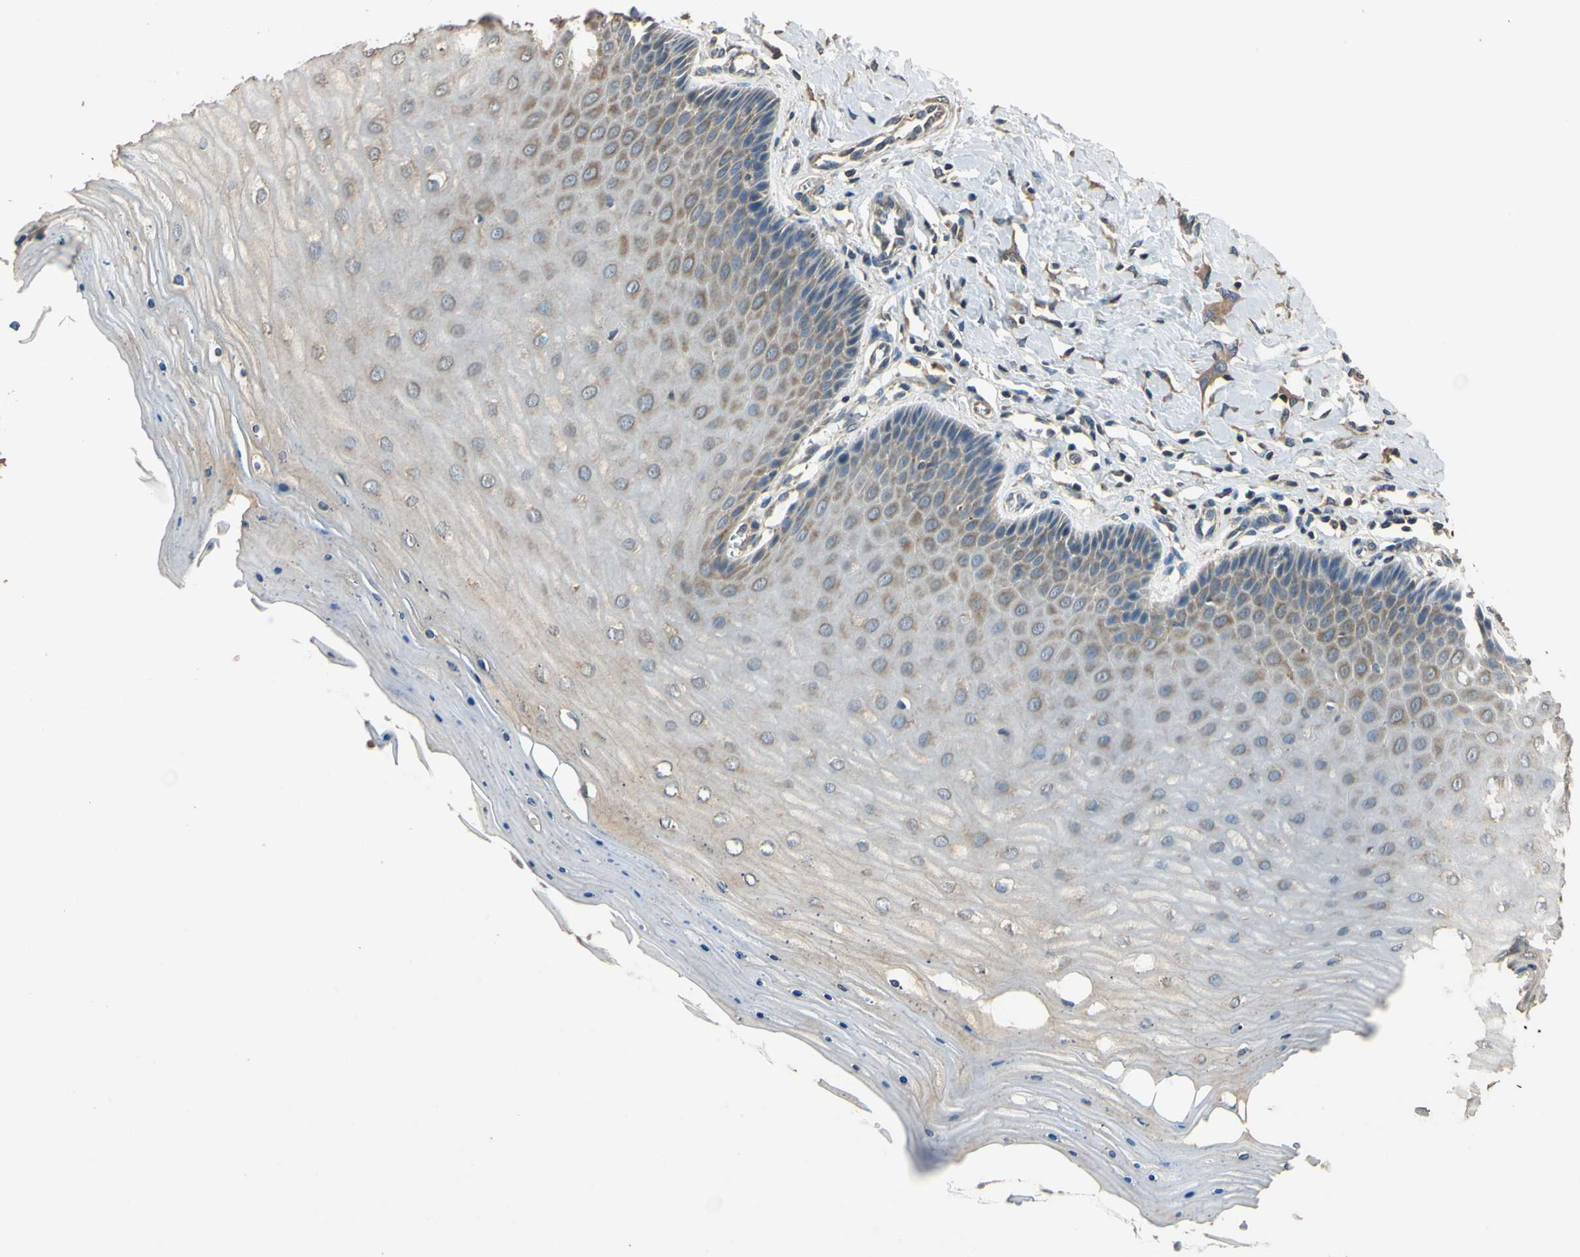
{"staining": {"intensity": "moderate", "quantity": "25%-75%", "location": "cytoplasmic/membranous"}, "tissue": "cervix", "cell_type": "Glandular cells", "image_type": "normal", "snomed": [{"axis": "morphology", "description": "Normal tissue, NOS"}, {"axis": "topography", "description": "Cervix"}], "caption": "High-magnification brightfield microscopy of normal cervix stained with DAB (3,3'-diaminobenzidine) (brown) and counterstained with hematoxylin (blue). glandular cells exhibit moderate cytoplasmic/membranous staining is seen in approximately25%-75% of cells.", "gene": "STX18", "patient": {"sex": "female", "age": 55}}